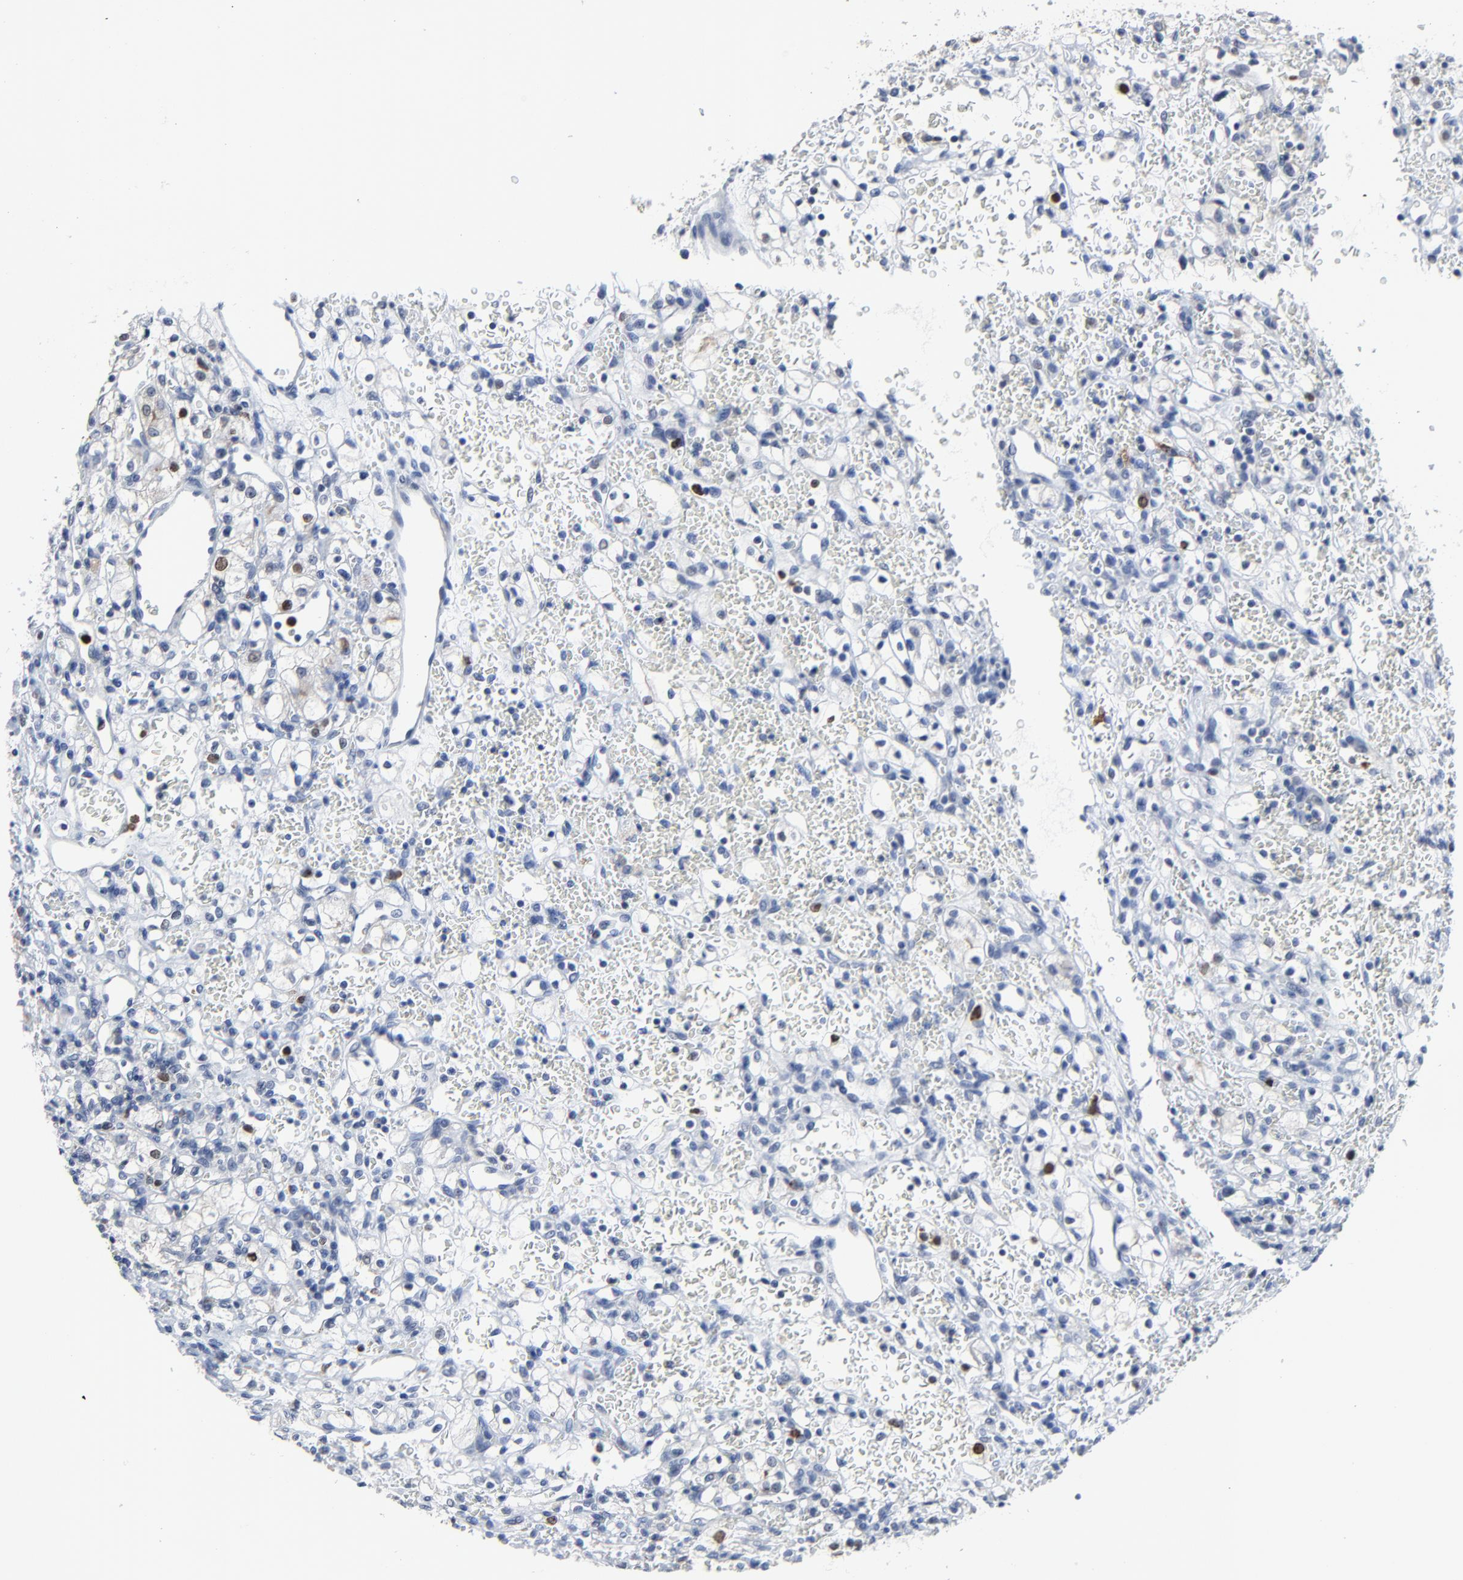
{"staining": {"intensity": "moderate", "quantity": "<25%", "location": "nuclear"}, "tissue": "renal cancer", "cell_type": "Tumor cells", "image_type": "cancer", "snomed": [{"axis": "morphology", "description": "Adenocarcinoma, NOS"}, {"axis": "topography", "description": "Kidney"}], "caption": "The histopathology image displays a brown stain indicating the presence of a protein in the nuclear of tumor cells in adenocarcinoma (renal).", "gene": "BIRC3", "patient": {"sex": "female", "age": 62}}